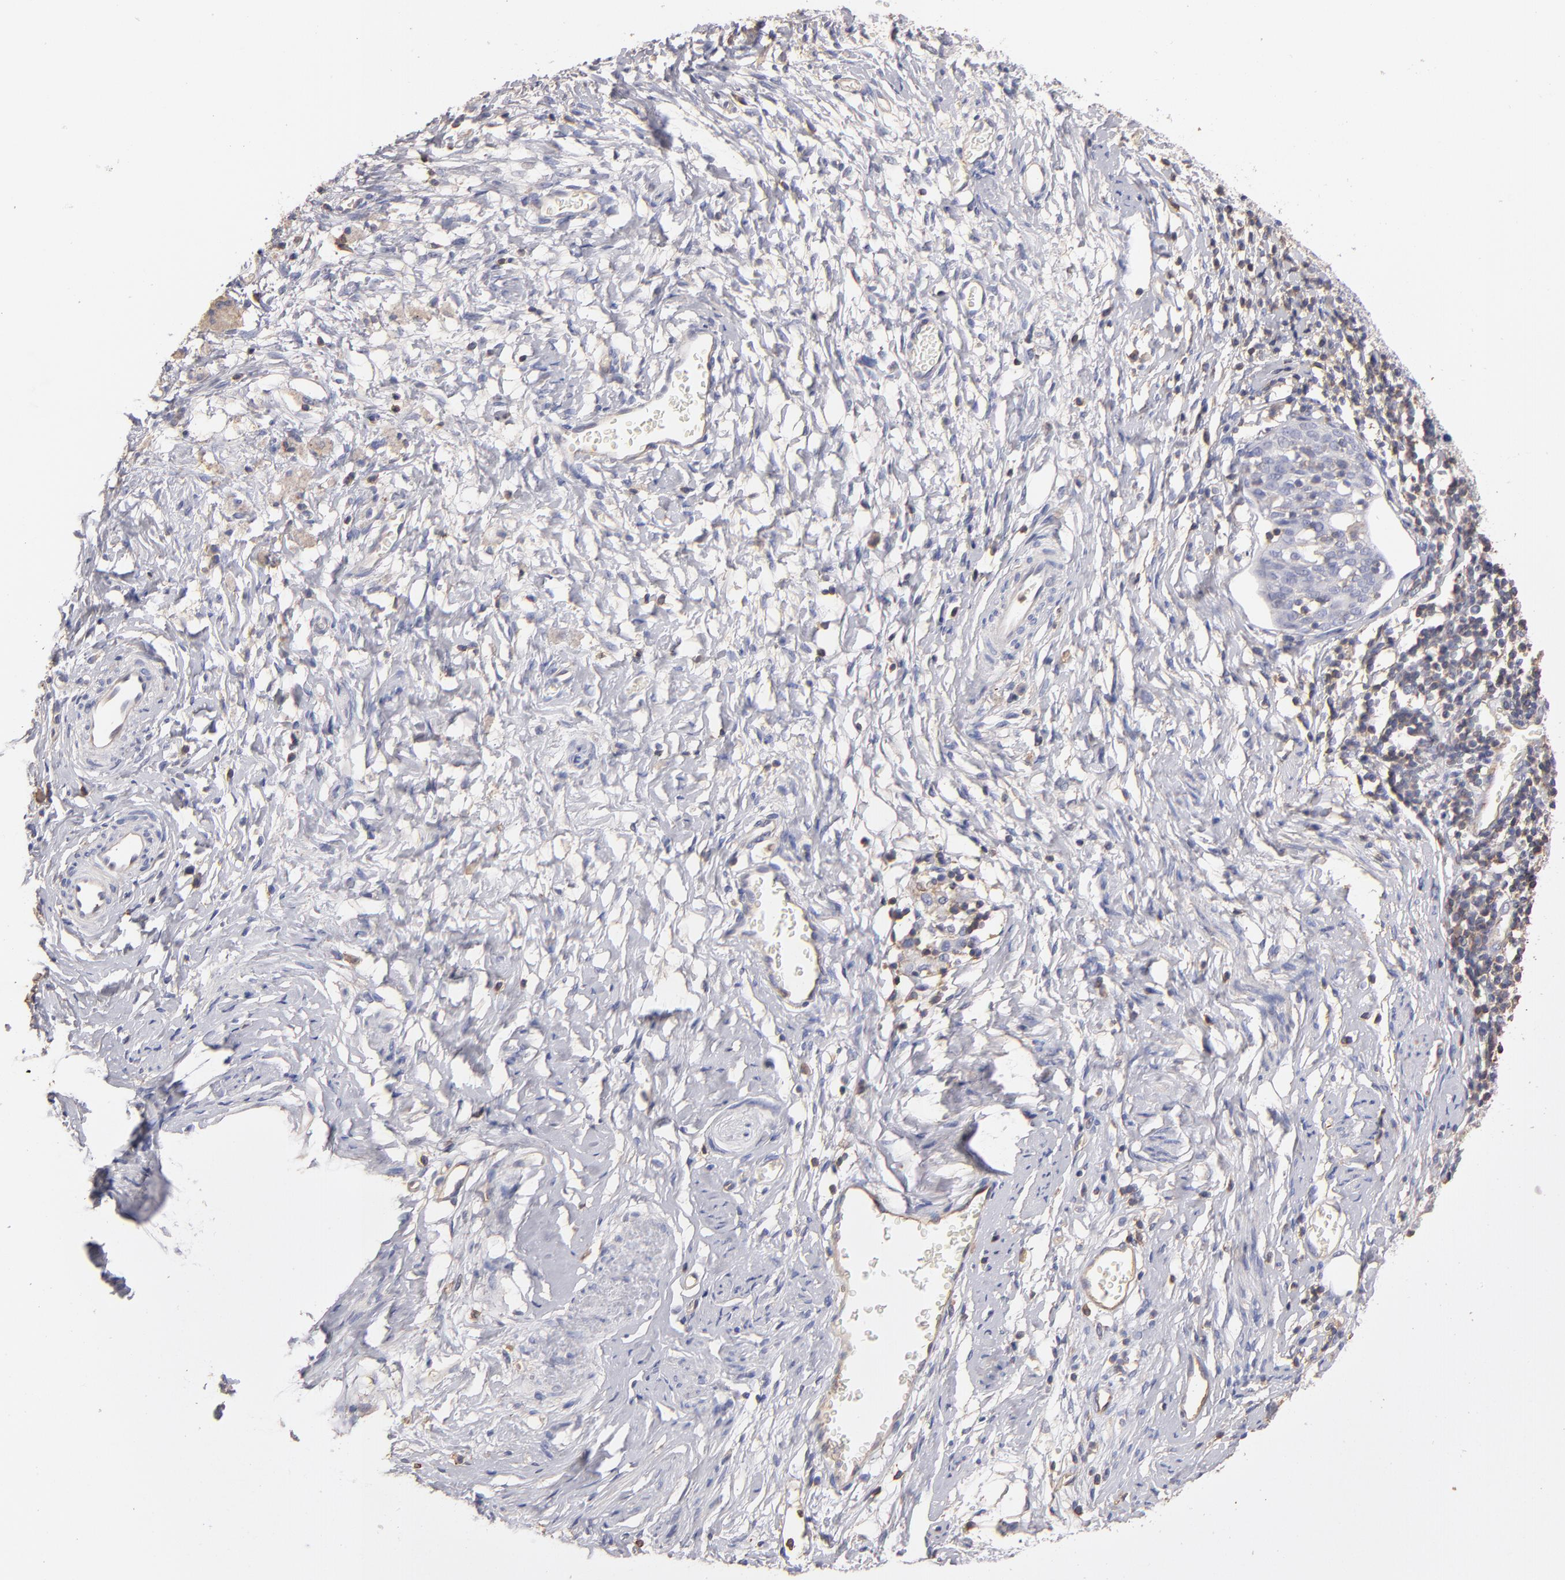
{"staining": {"intensity": "negative", "quantity": "none", "location": "none"}, "tissue": "cervical cancer", "cell_type": "Tumor cells", "image_type": "cancer", "snomed": [{"axis": "morphology", "description": "Normal tissue, NOS"}, {"axis": "morphology", "description": "Squamous cell carcinoma, NOS"}, {"axis": "topography", "description": "Cervix"}], "caption": "Image shows no protein expression in tumor cells of cervical cancer tissue.", "gene": "ABCB1", "patient": {"sex": "female", "age": 67}}